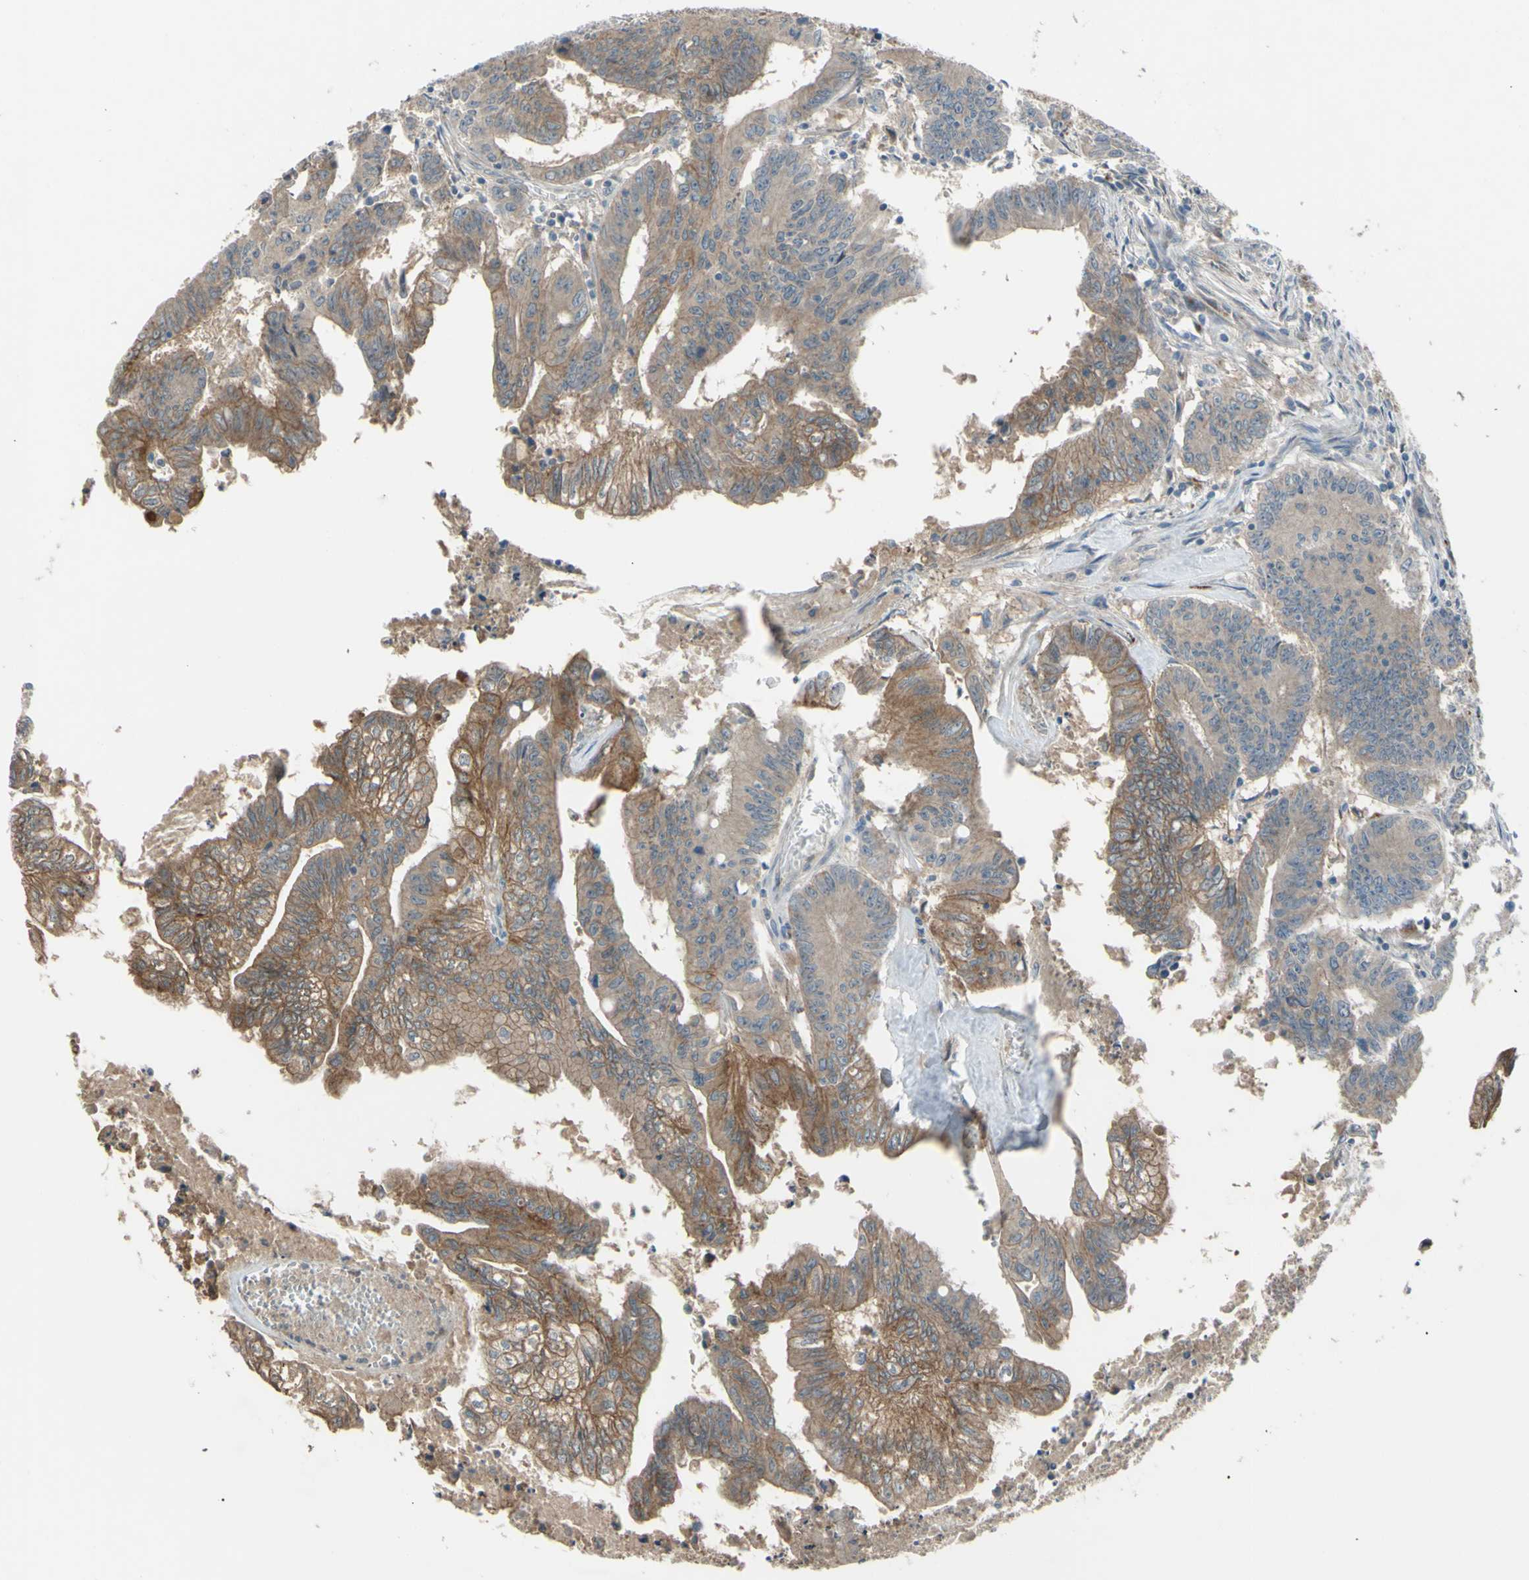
{"staining": {"intensity": "moderate", "quantity": ">75%", "location": "cytoplasmic/membranous"}, "tissue": "colorectal cancer", "cell_type": "Tumor cells", "image_type": "cancer", "snomed": [{"axis": "morphology", "description": "Adenocarcinoma, NOS"}, {"axis": "topography", "description": "Colon"}], "caption": "Protein expression analysis of human colorectal cancer (adenocarcinoma) reveals moderate cytoplasmic/membranous staining in approximately >75% of tumor cells. The staining is performed using DAB (3,3'-diaminobenzidine) brown chromogen to label protein expression. The nuclei are counter-stained blue using hematoxylin.", "gene": "AFP", "patient": {"sex": "male", "age": 45}}